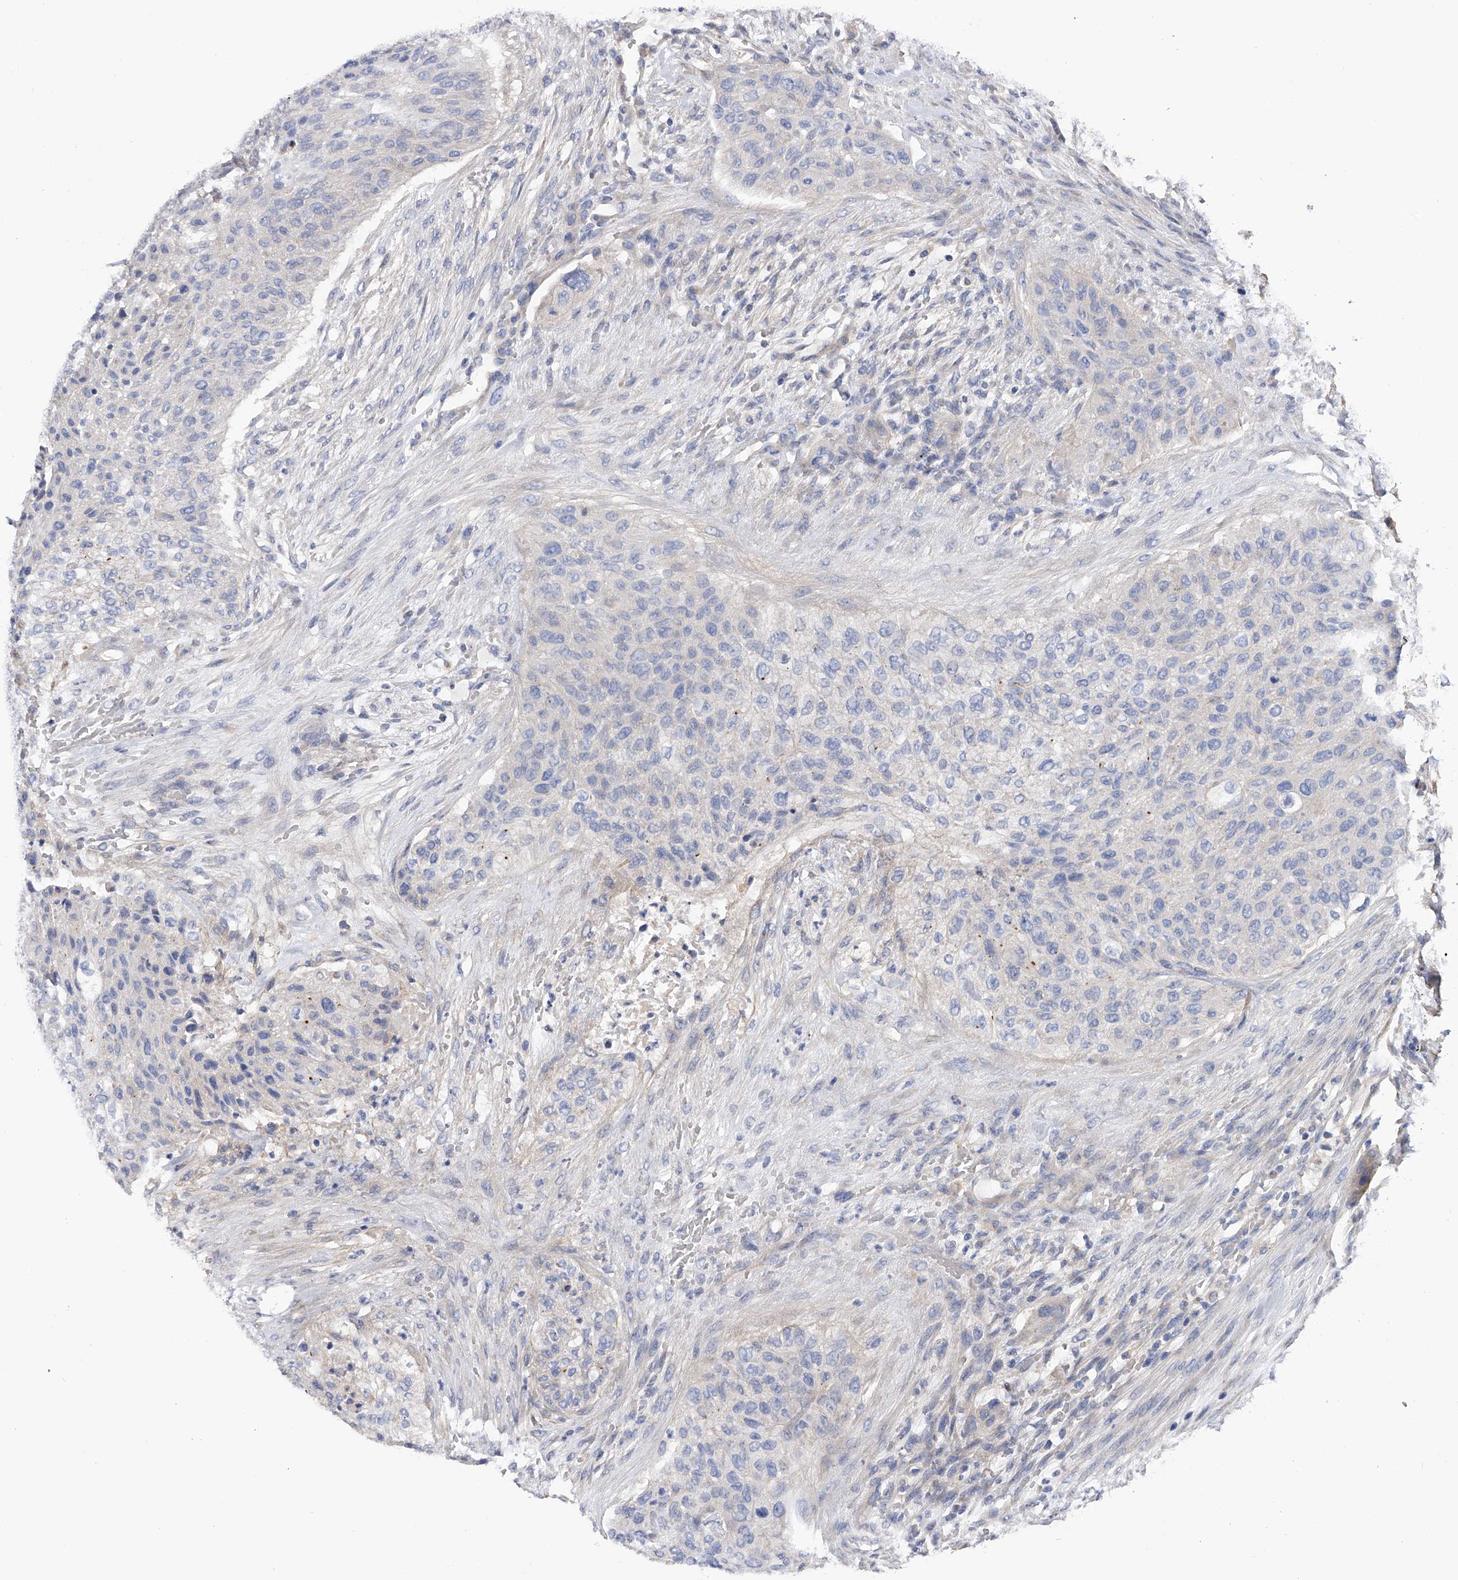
{"staining": {"intensity": "negative", "quantity": "none", "location": "none"}, "tissue": "urothelial cancer", "cell_type": "Tumor cells", "image_type": "cancer", "snomed": [{"axis": "morphology", "description": "Urothelial carcinoma, High grade"}, {"axis": "topography", "description": "Urinary bladder"}], "caption": "IHC of human urothelial cancer shows no staining in tumor cells. (DAB (3,3'-diaminobenzidine) IHC, high magnification).", "gene": "RWDD2A", "patient": {"sex": "male", "age": 35}}